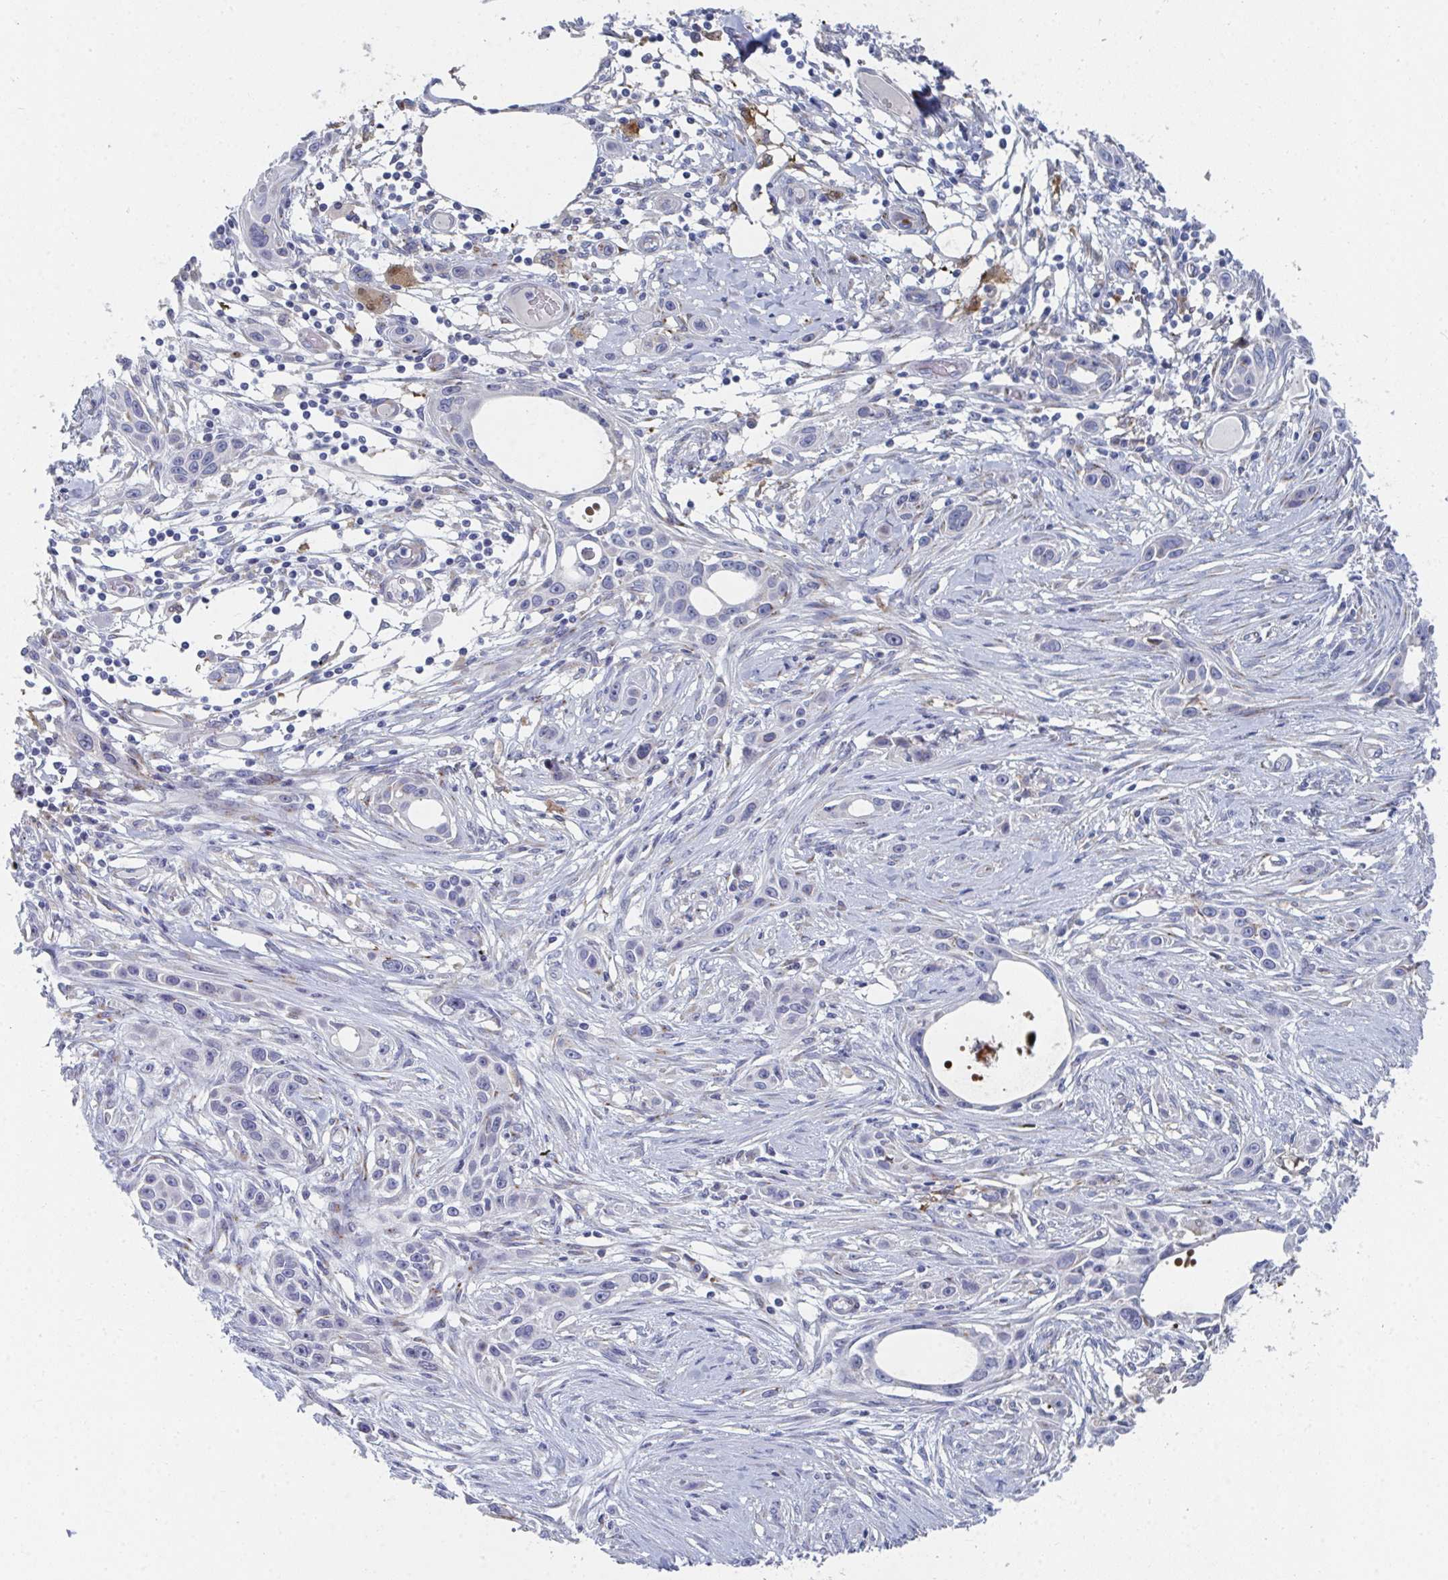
{"staining": {"intensity": "negative", "quantity": "none", "location": "none"}, "tissue": "skin cancer", "cell_type": "Tumor cells", "image_type": "cancer", "snomed": [{"axis": "morphology", "description": "Squamous cell carcinoma, NOS"}, {"axis": "topography", "description": "Skin"}], "caption": "Tumor cells show no significant expression in squamous cell carcinoma (skin).", "gene": "PSMG1", "patient": {"sex": "female", "age": 69}}